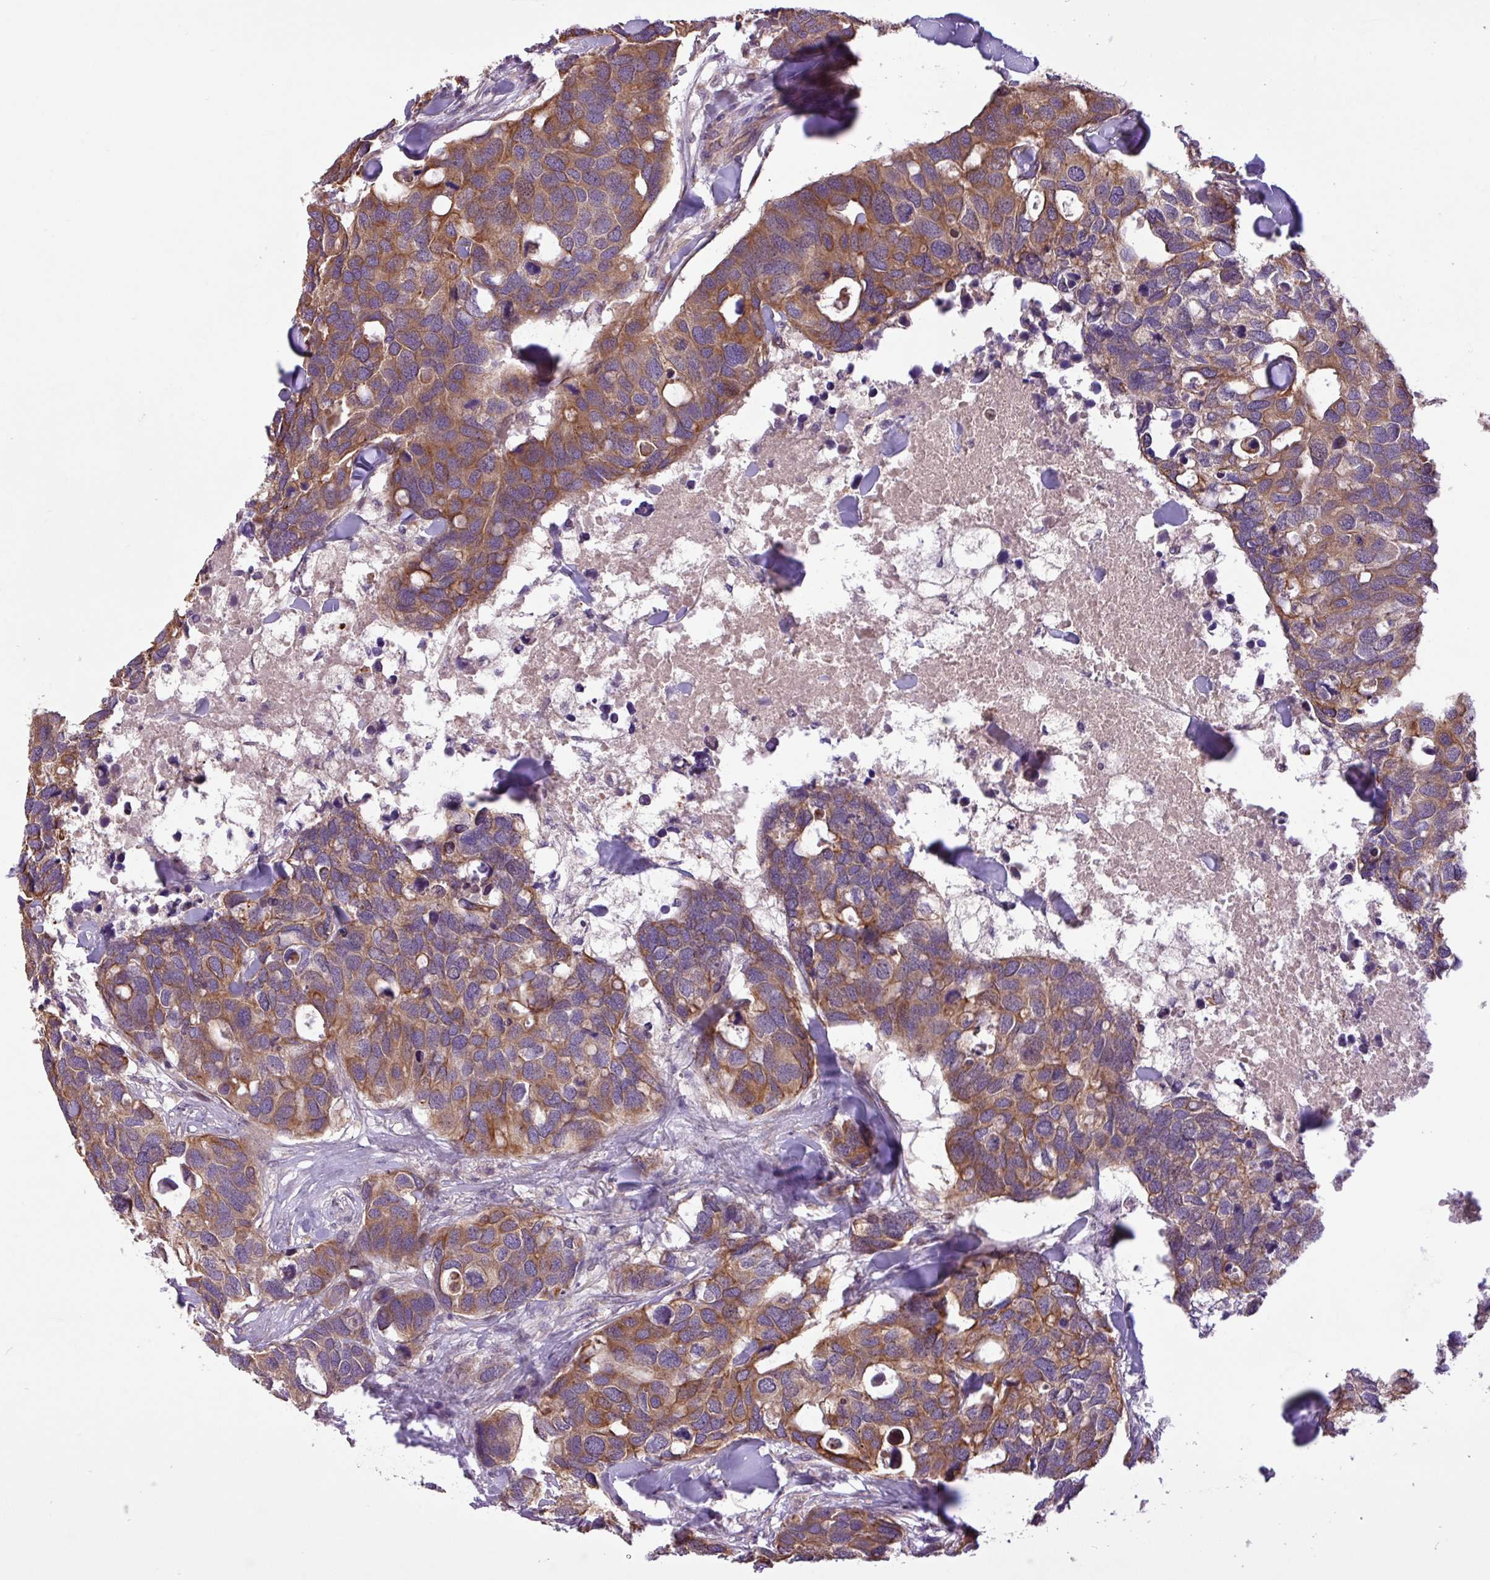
{"staining": {"intensity": "moderate", "quantity": ">75%", "location": "cytoplasmic/membranous"}, "tissue": "breast cancer", "cell_type": "Tumor cells", "image_type": "cancer", "snomed": [{"axis": "morphology", "description": "Duct carcinoma"}, {"axis": "topography", "description": "Breast"}], "caption": "Tumor cells display medium levels of moderate cytoplasmic/membranous staining in approximately >75% of cells in human invasive ductal carcinoma (breast).", "gene": "TIMM10B", "patient": {"sex": "female", "age": 83}}